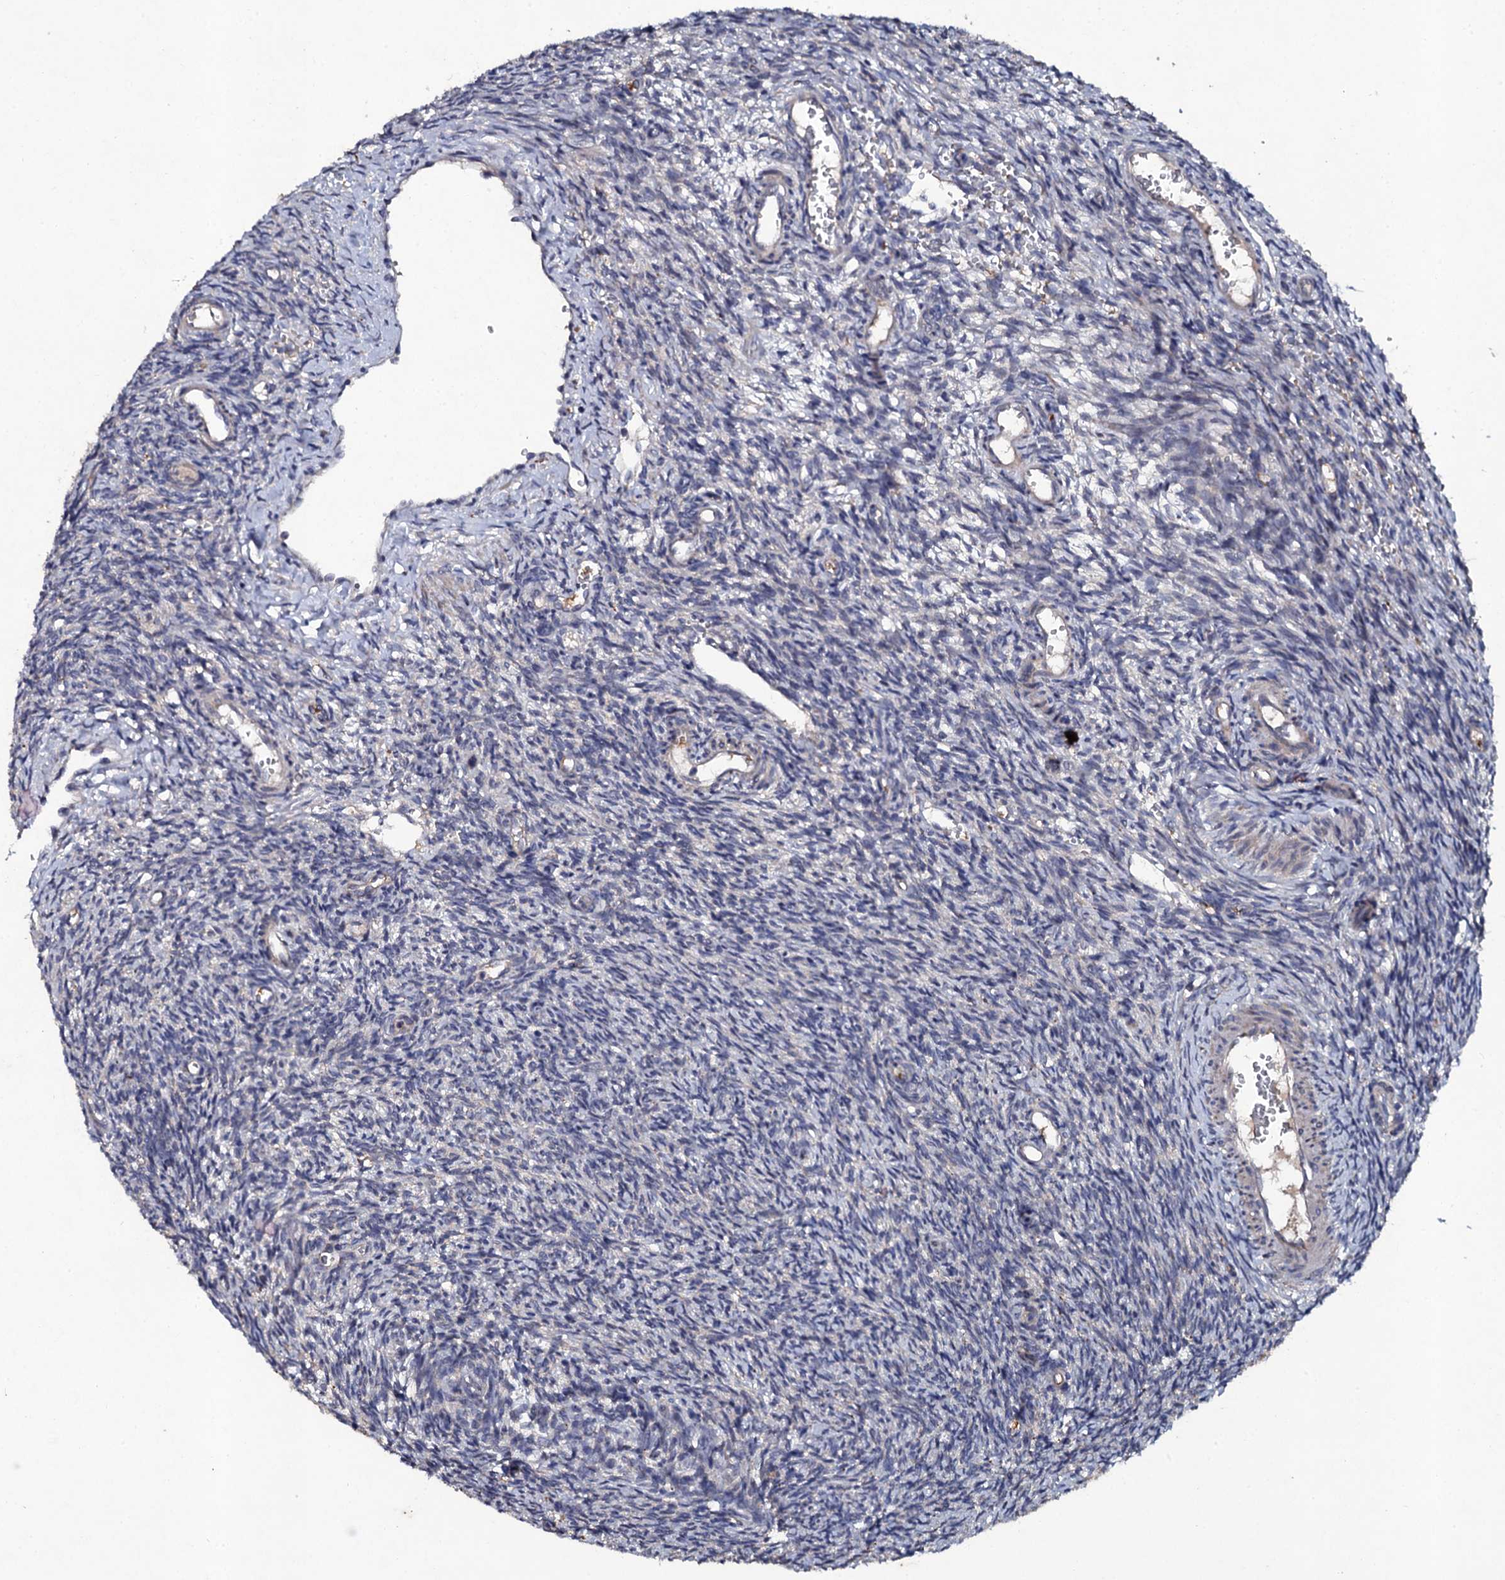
{"staining": {"intensity": "negative", "quantity": "none", "location": "none"}, "tissue": "ovary", "cell_type": "Ovarian stroma cells", "image_type": "normal", "snomed": [{"axis": "morphology", "description": "Normal tissue, NOS"}, {"axis": "topography", "description": "Ovary"}], "caption": "DAB (3,3'-diaminobenzidine) immunohistochemical staining of benign ovary reveals no significant staining in ovarian stroma cells.", "gene": "LRRC28", "patient": {"sex": "female", "age": 39}}